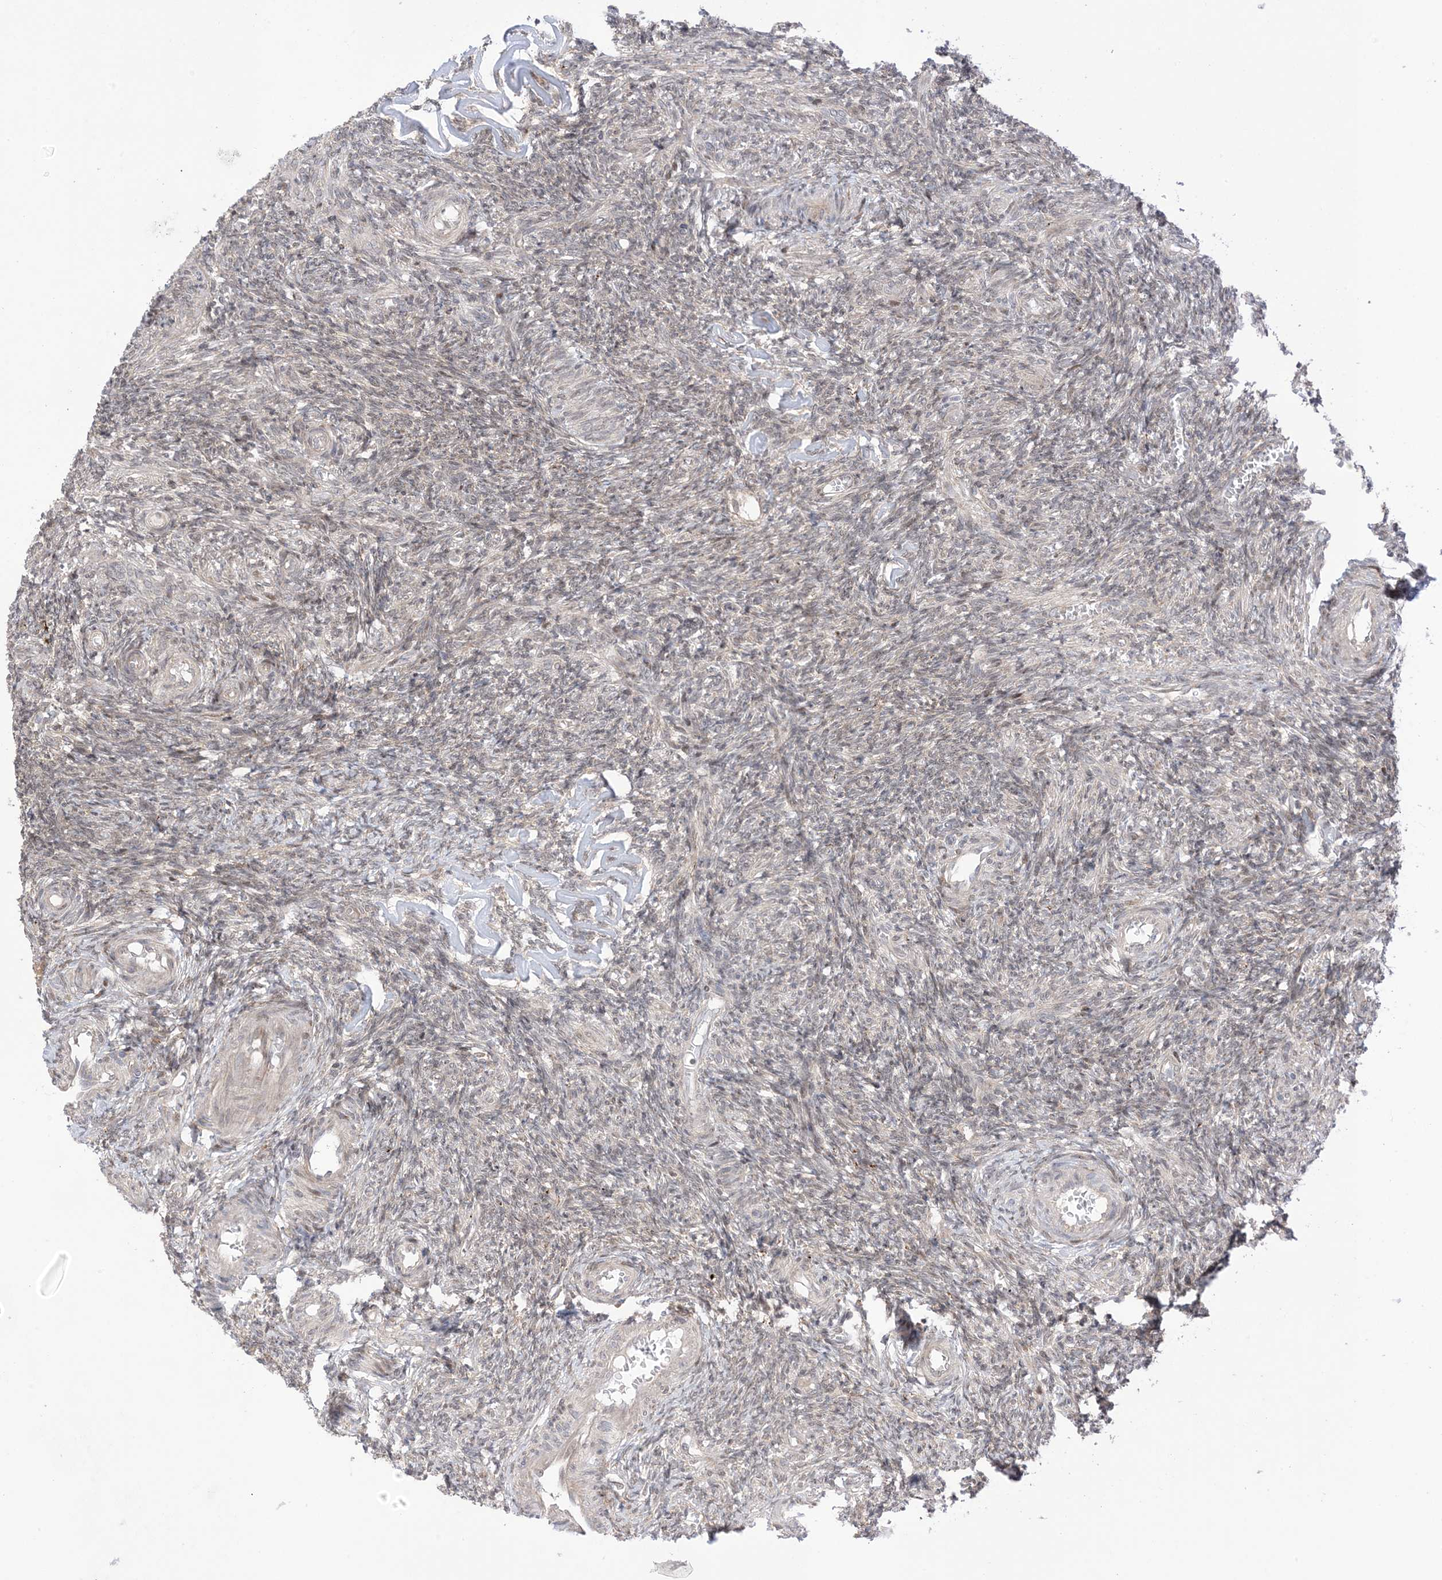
{"staining": {"intensity": "weak", "quantity": ">75%", "location": "cytoplasmic/membranous,nuclear"}, "tissue": "ovary", "cell_type": "Ovarian stroma cells", "image_type": "normal", "snomed": [{"axis": "morphology", "description": "Normal tissue, NOS"}, {"axis": "topography", "description": "Ovary"}], "caption": "Protein staining of normal ovary exhibits weak cytoplasmic/membranous,nuclear expression in about >75% of ovarian stroma cells. (DAB IHC, brown staining for protein, blue staining for nuclei).", "gene": "UBE2E2", "patient": {"sex": "female", "age": 27}}